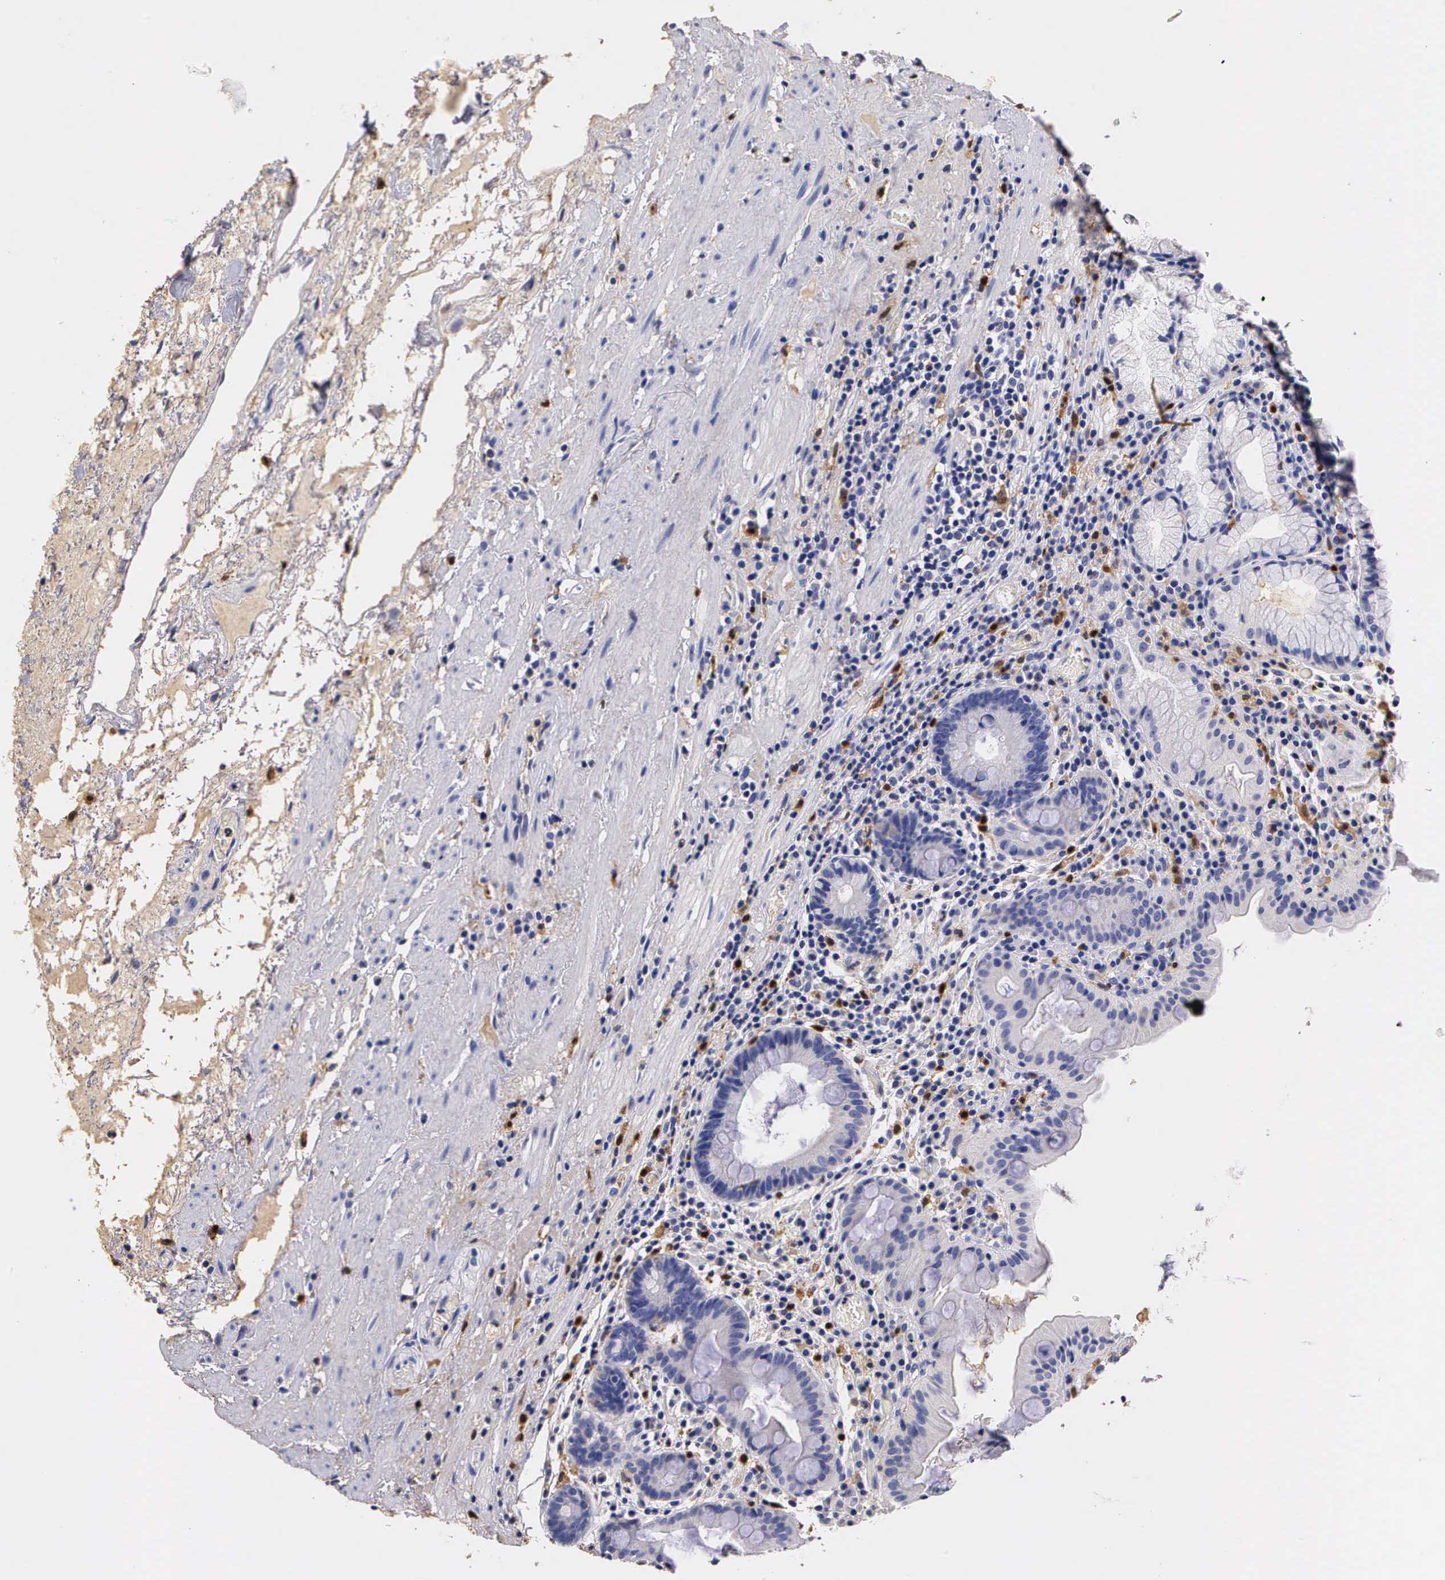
{"staining": {"intensity": "negative", "quantity": "none", "location": "none"}, "tissue": "stomach", "cell_type": "Glandular cells", "image_type": "normal", "snomed": [{"axis": "morphology", "description": "Normal tissue, NOS"}, {"axis": "topography", "description": "Stomach, lower"}, {"axis": "topography", "description": "Duodenum"}], "caption": "Human stomach stained for a protein using immunohistochemistry exhibits no expression in glandular cells.", "gene": "RENBP", "patient": {"sex": "male", "age": 84}}